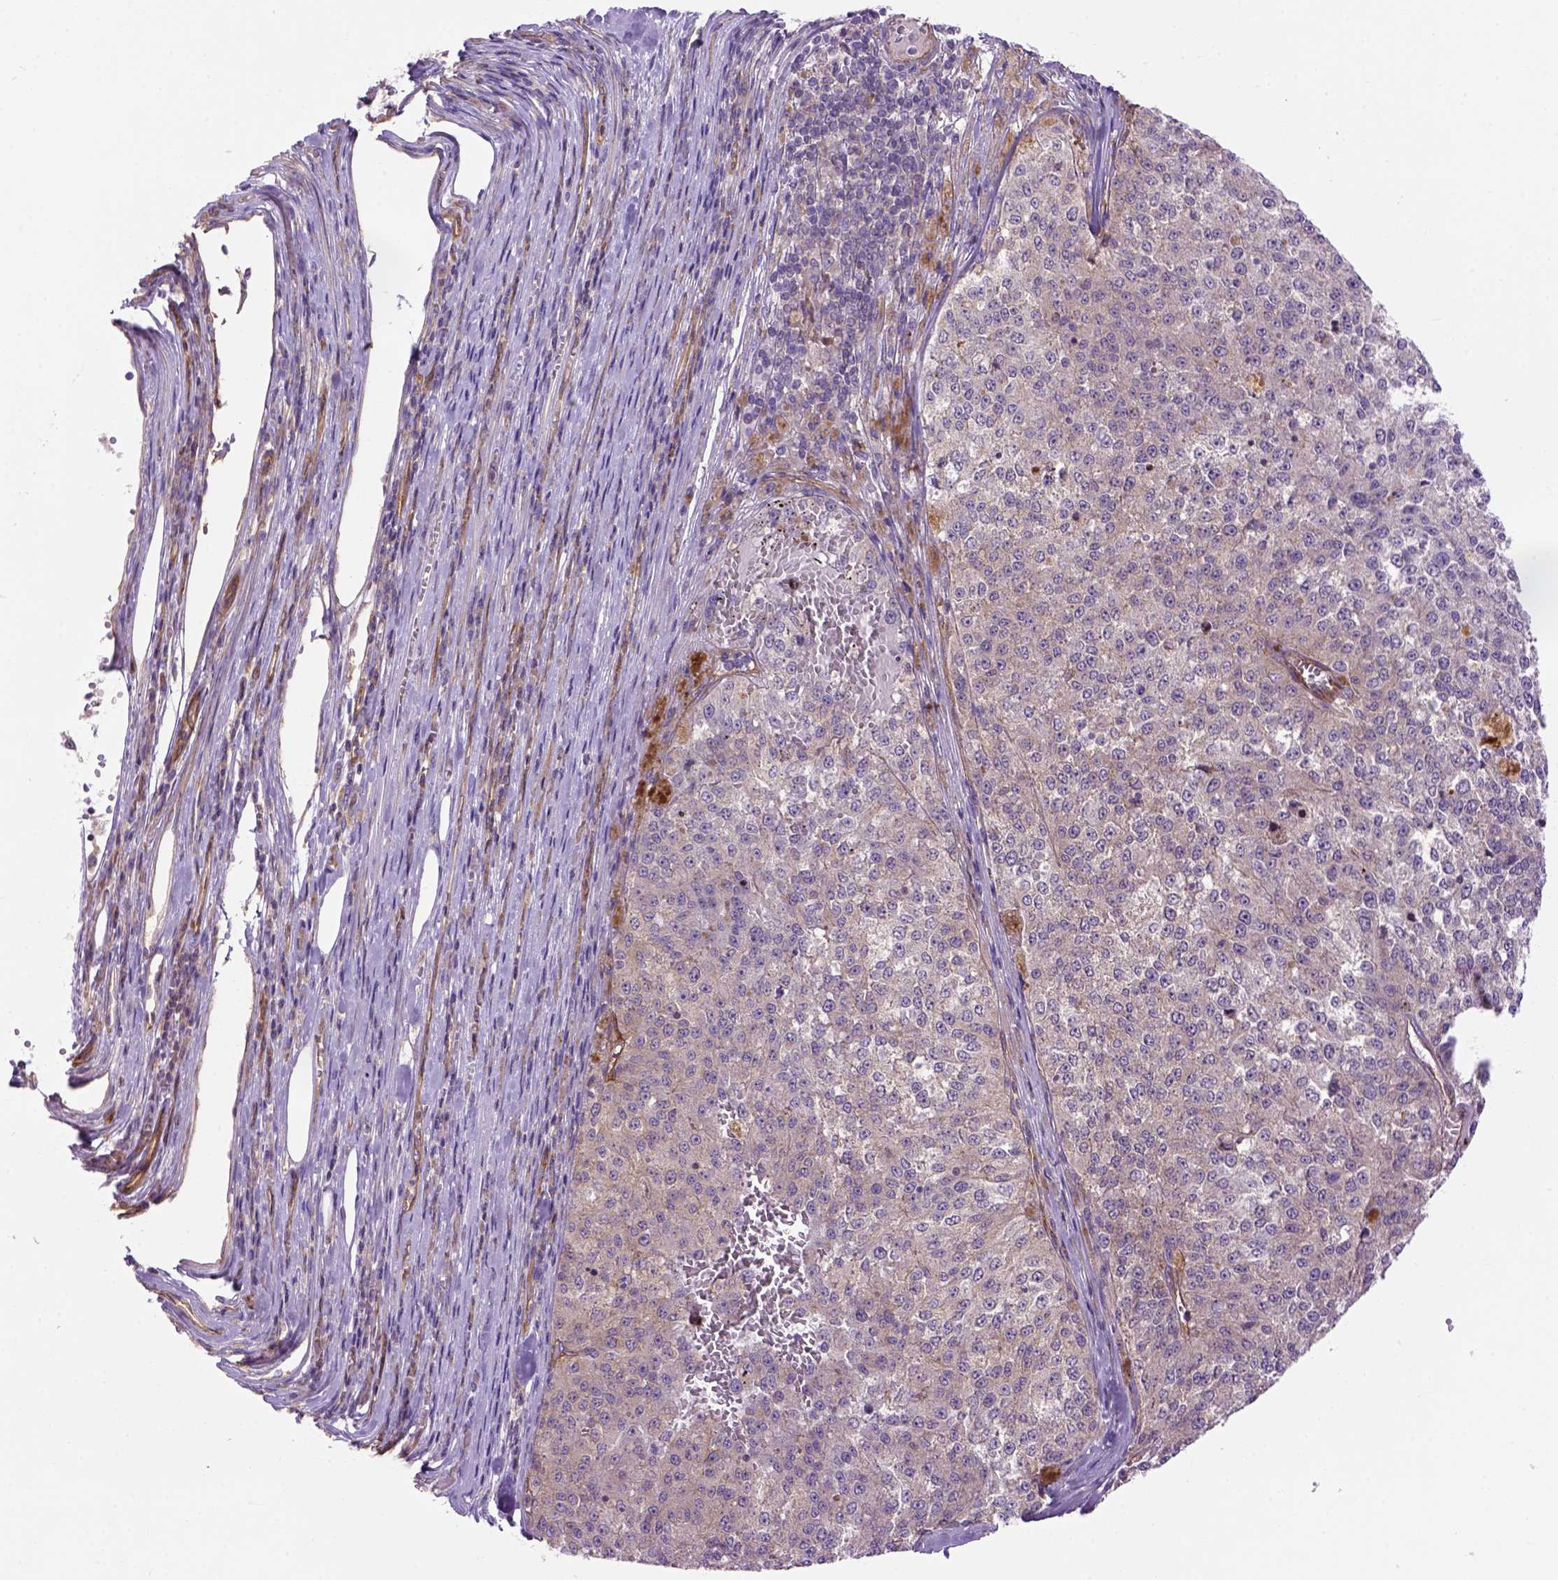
{"staining": {"intensity": "negative", "quantity": "none", "location": "none"}, "tissue": "melanoma", "cell_type": "Tumor cells", "image_type": "cancer", "snomed": [{"axis": "morphology", "description": "Malignant melanoma, Metastatic site"}, {"axis": "topography", "description": "Lymph node"}], "caption": "An image of human melanoma is negative for staining in tumor cells.", "gene": "CASKIN2", "patient": {"sex": "female", "age": 64}}